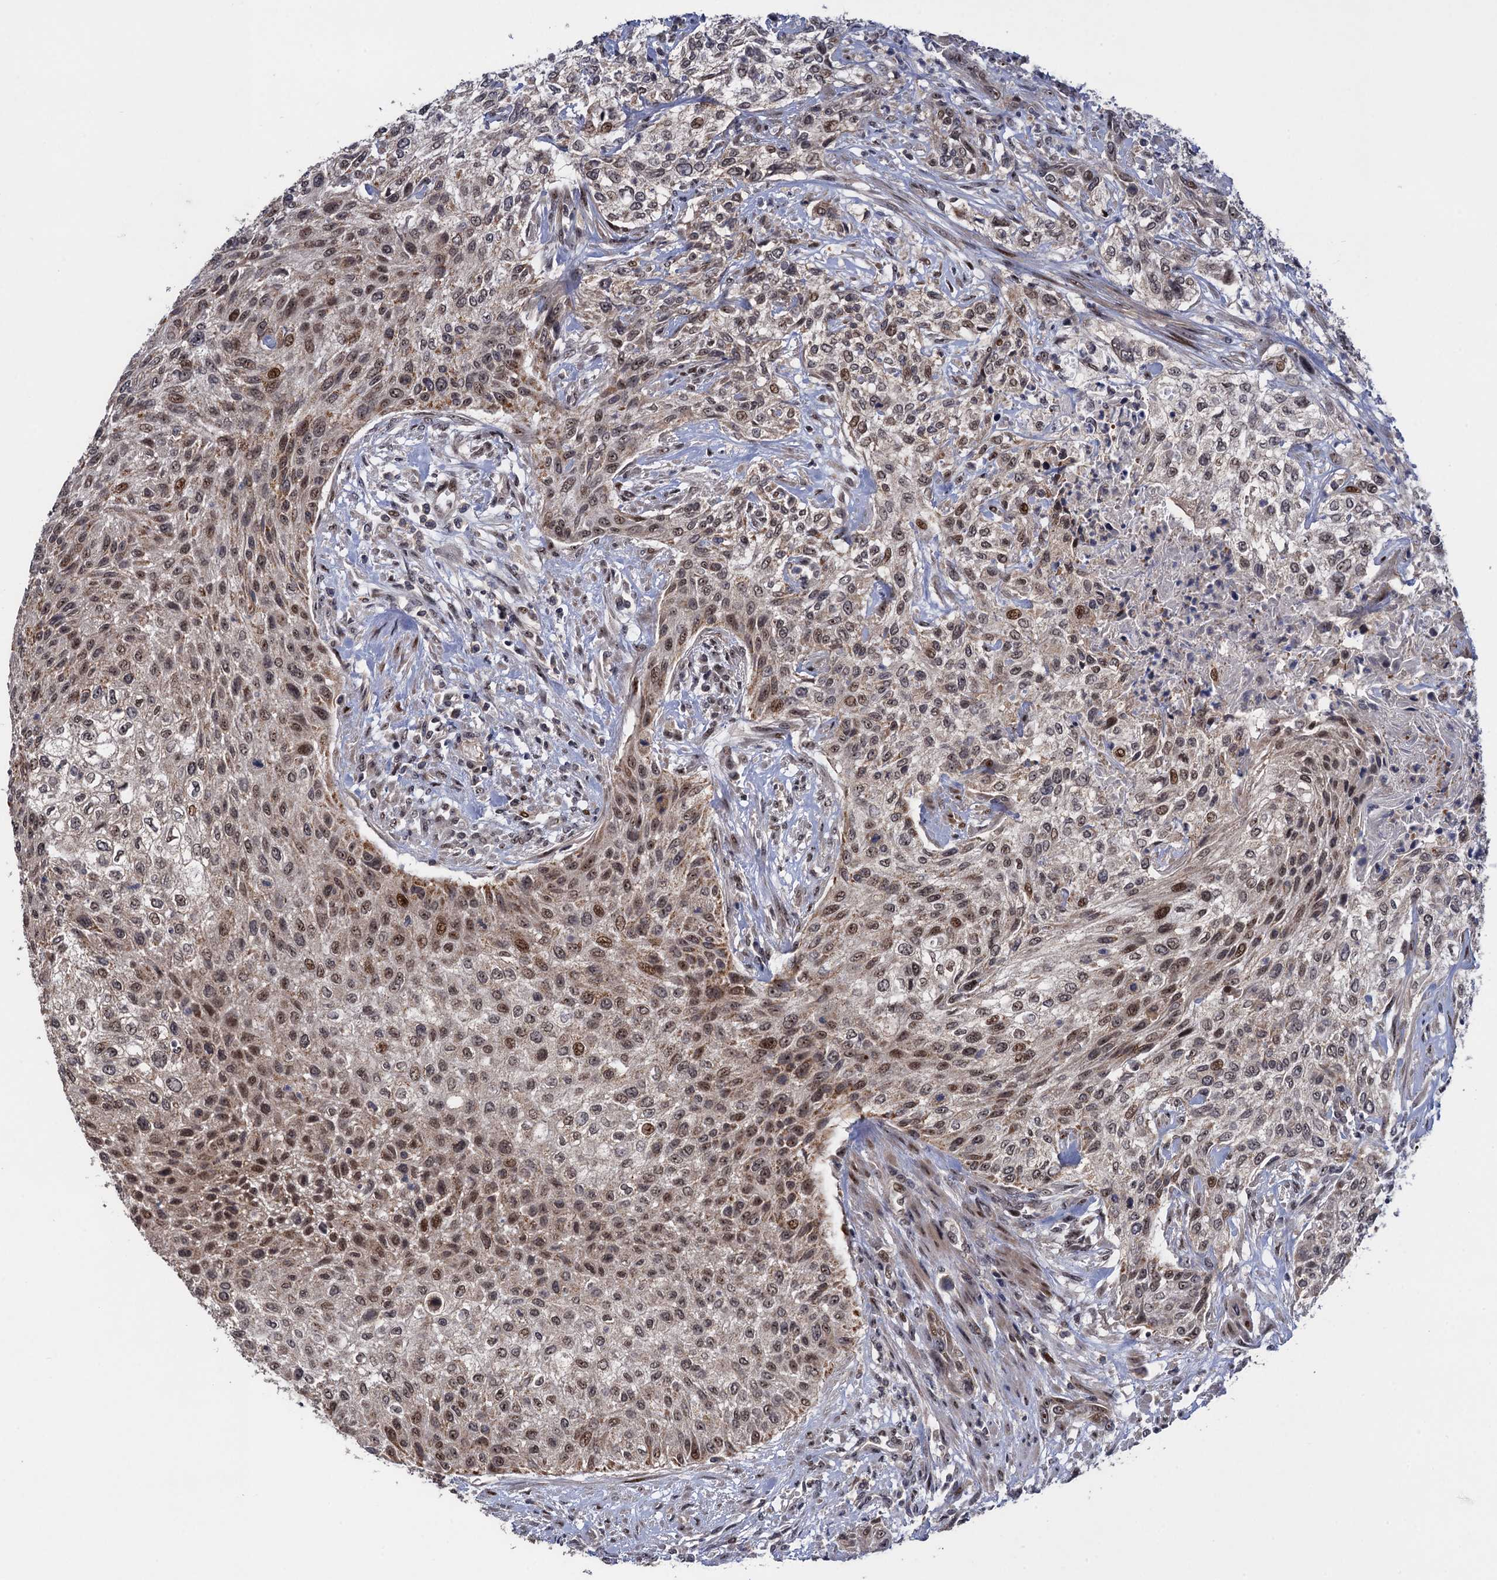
{"staining": {"intensity": "moderate", "quantity": "25%-75%", "location": "nuclear"}, "tissue": "urothelial cancer", "cell_type": "Tumor cells", "image_type": "cancer", "snomed": [{"axis": "morphology", "description": "Normal tissue, NOS"}, {"axis": "morphology", "description": "Urothelial carcinoma, NOS"}, {"axis": "topography", "description": "Urinary bladder"}, {"axis": "topography", "description": "Peripheral nerve tissue"}], "caption": "Moderate nuclear expression for a protein is present in approximately 25%-75% of tumor cells of transitional cell carcinoma using IHC.", "gene": "ZAR1L", "patient": {"sex": "male", "age": 35}}